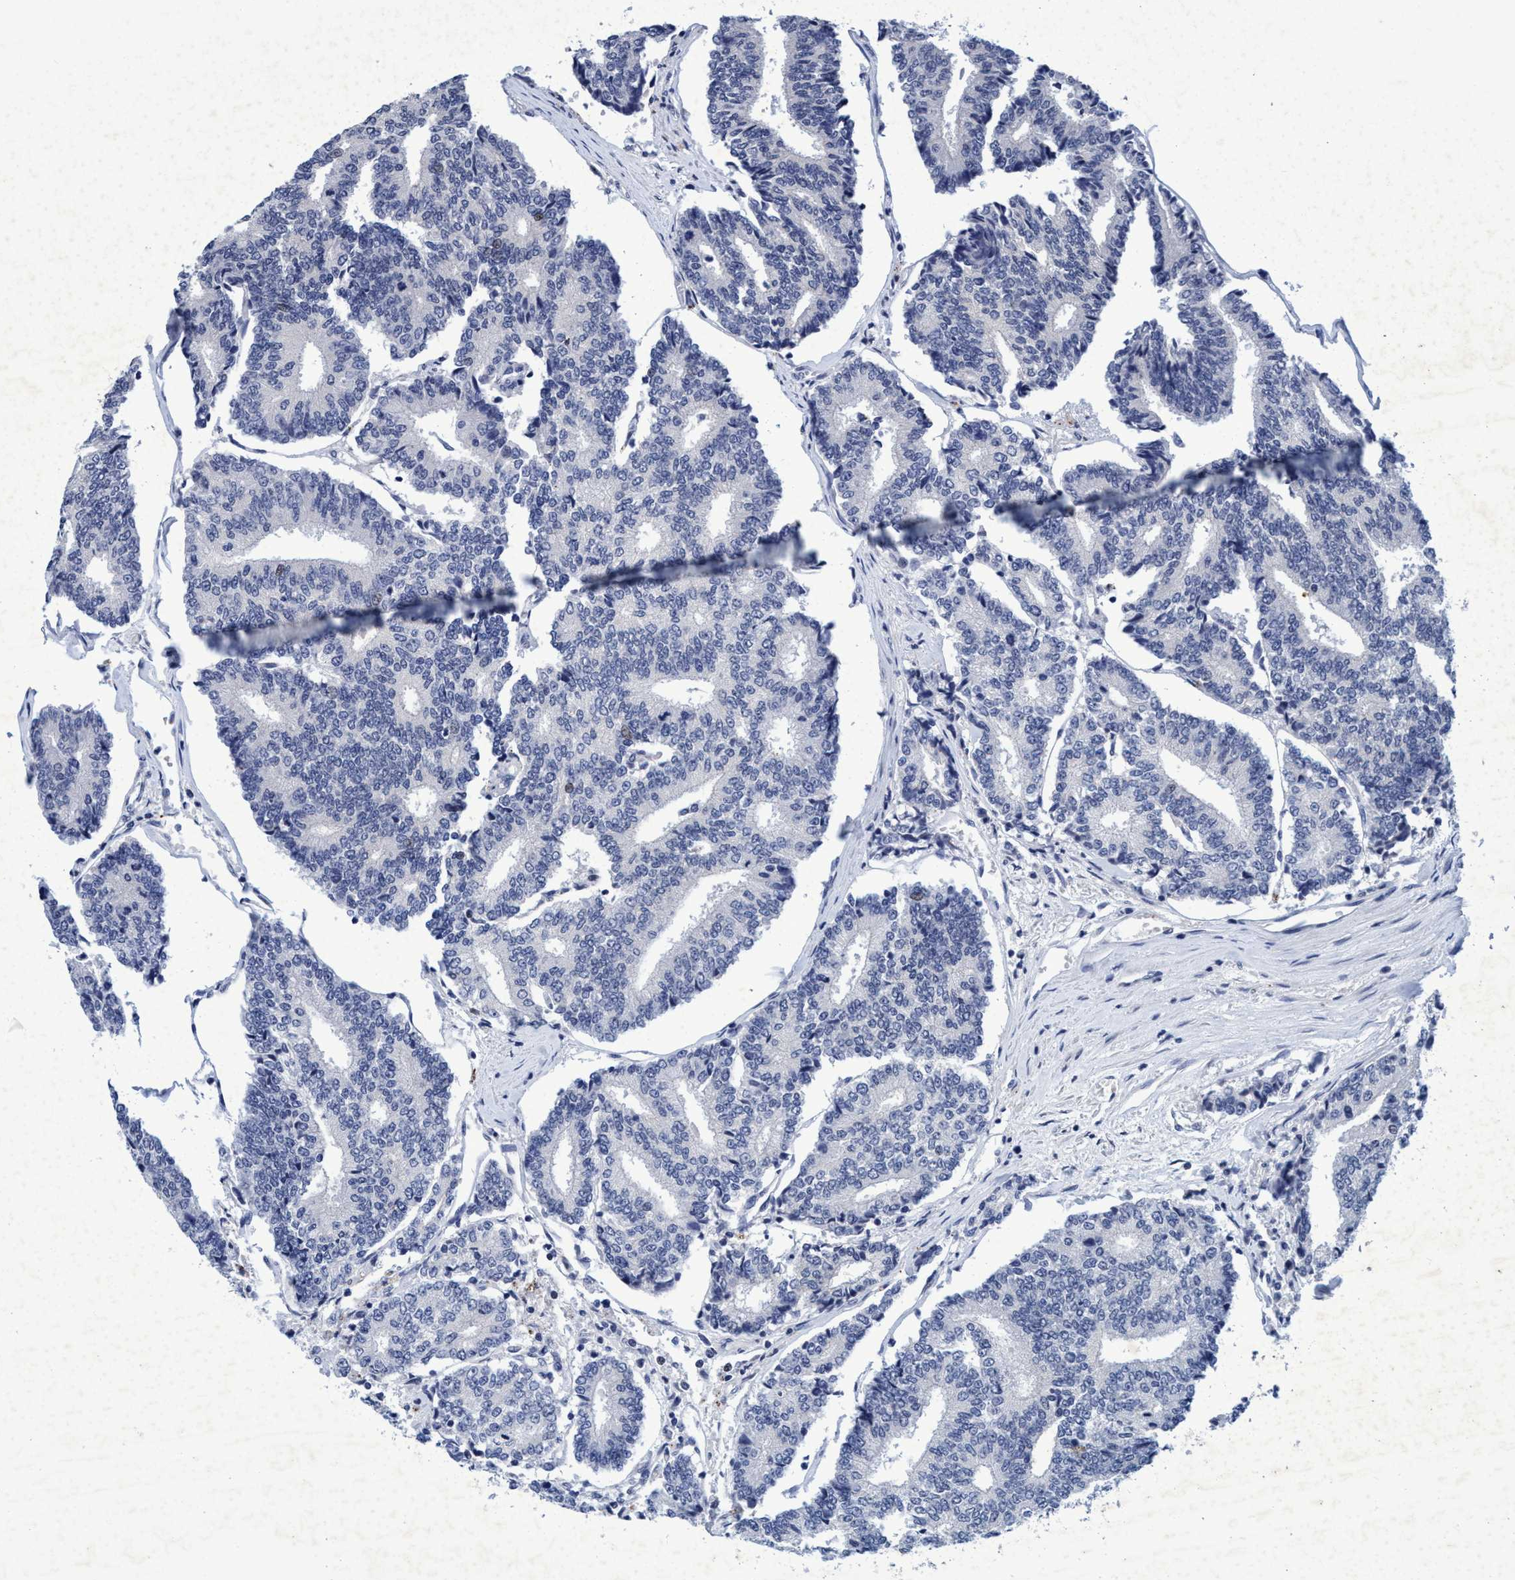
{"staining": {"intensity": "negative", "quantity": "none", "location": "none"}, "tissue": "prostate cancer", "cell_type": "Tumor cells", "image_type": "cancer", "snomed": [{"axis": "morphology", "description": "Normal tissue, NOS"}, {"axis": "morphology", "description": "Adenocarcinoma, High grade"}, {"axis": "topography", "description": "Prostate"}, {"axis": "topography", "description": "Seminal veicle"}], "caption": "Protein analysis of high-grade adenocarcinoma (prostate) exhibits no significant staining in tumor cells.", "gene": "GRB14", "patient": {"sex": "male", "age": 55}}